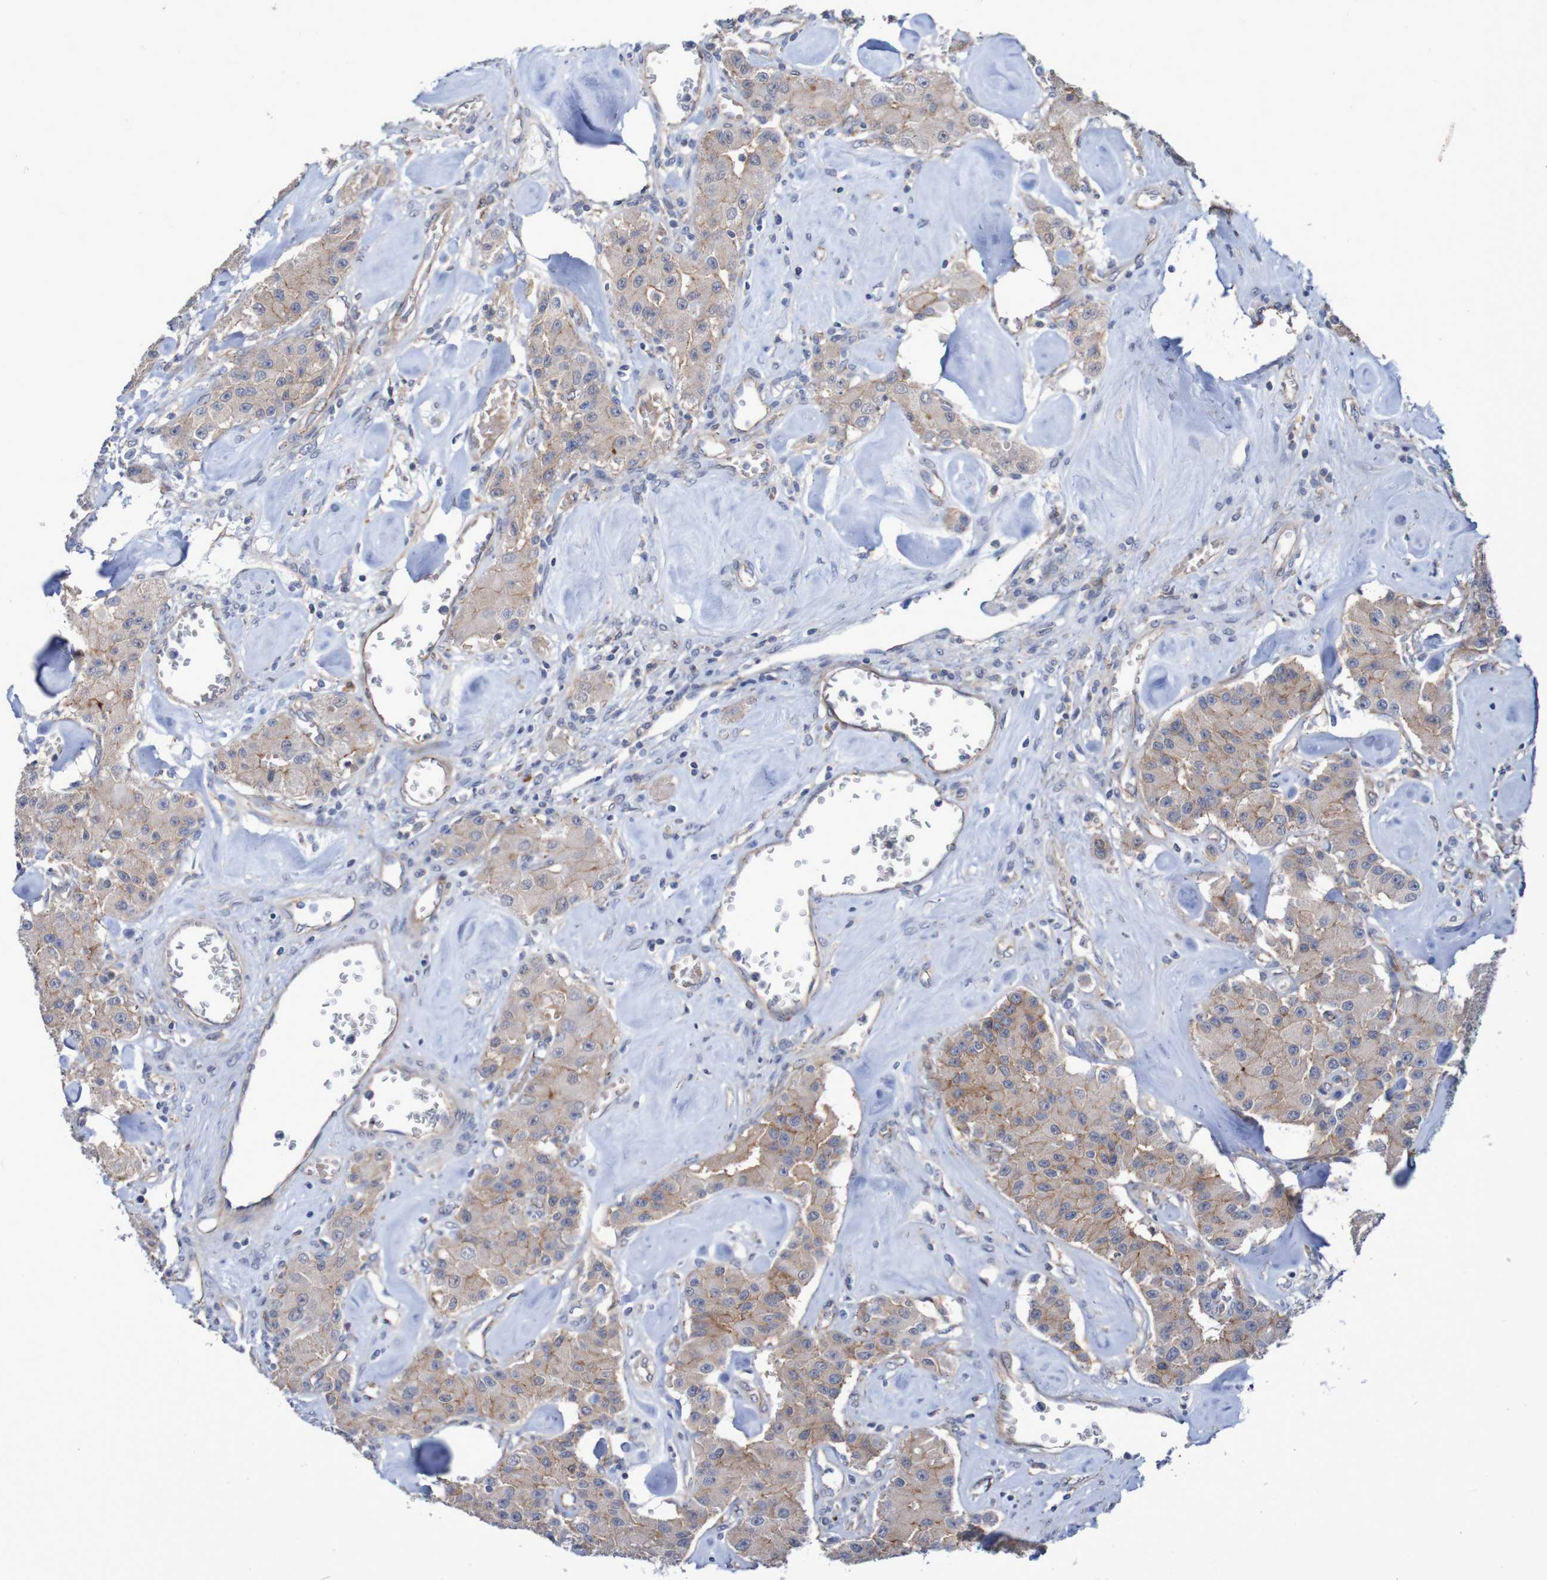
{"staining": {"intensity": "weak", "quantity": ">75%", "location": "cytoplasmic/membranous"}, "tissue": "carcinoid", "cell_type": "Tumor cells", "image_type": "cancer", "snomed": [{"axis": "morphology", "description": "Carcinoid, malignant, NOS"}, {"axis": "topography", "description": "Pancreas"}], "caption": "High-magnification brightfield microscopy of carcinoid (malignant) stained with DAB (3,3'-diaminobenzidine) (brown) and counterstained with hematoxylin (blue). tumor cells exhibit weak cytoplasmic/membranous positivity is identified in approximately>75% of cells.", "gene": "NECTIN2", "patient": {"sex": "male", "age": 41}}